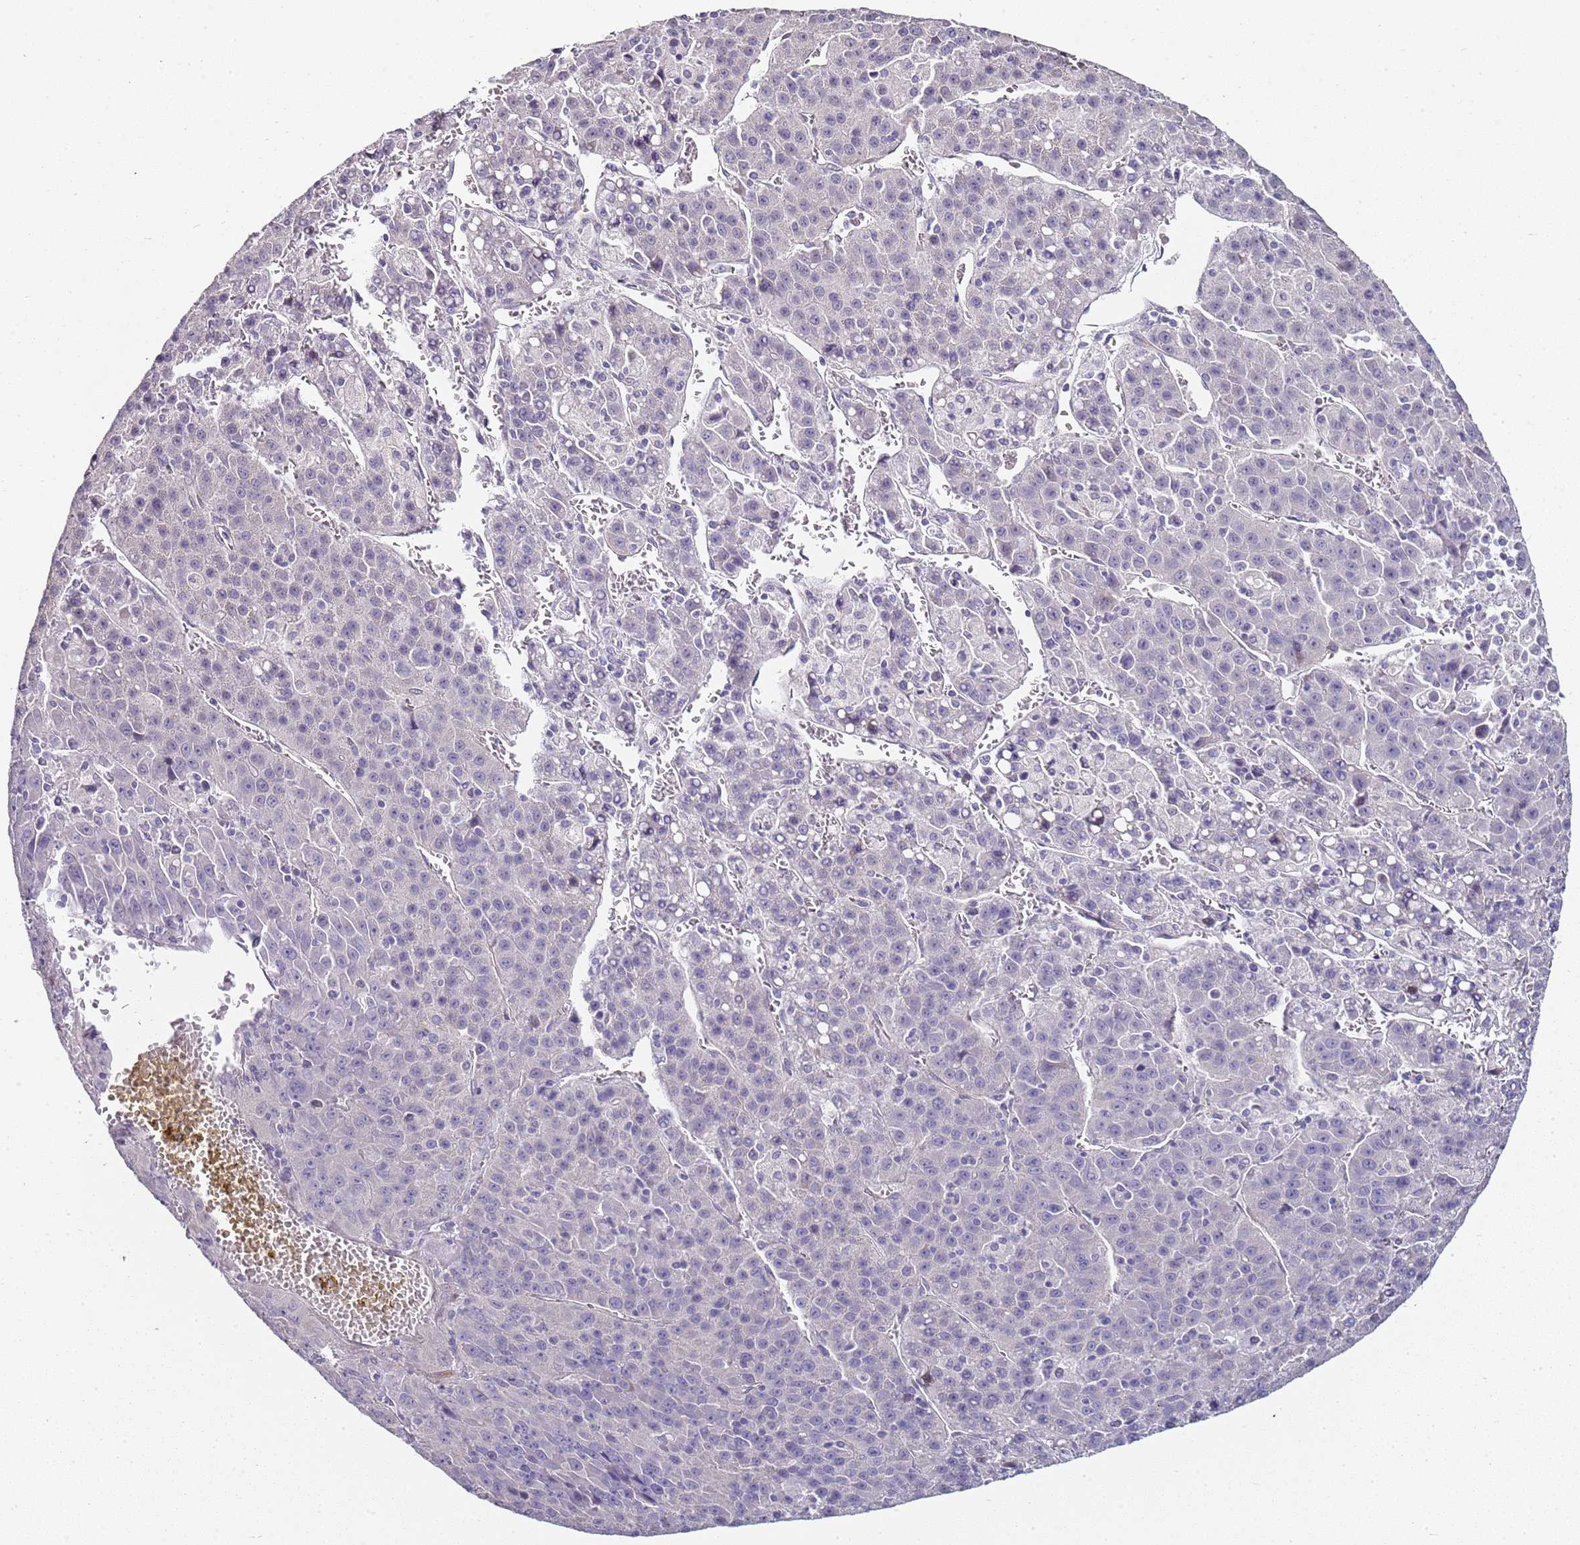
{"staining": {"intensity": "negative", "quantity": "none", "location": "none"}, "tissue": "liver cancer", "cell_type": "Tumor cells", "image_type": "cancer", "snomed": [{"axis": "morphology", "description": "Carcinoma, Hepatocellular, NOS"}, {"axis": "topography", "description": "Liver"}], "caption": "There is no significant positivity in tumor cells of hepatocellular carcinoma (liver). (DAB immunohistochemistry (IHC) visualized using brightfield microscopy, high magnification).", "gene": "TBC1D9", "patient": {"sex": "female", "age": 53}}